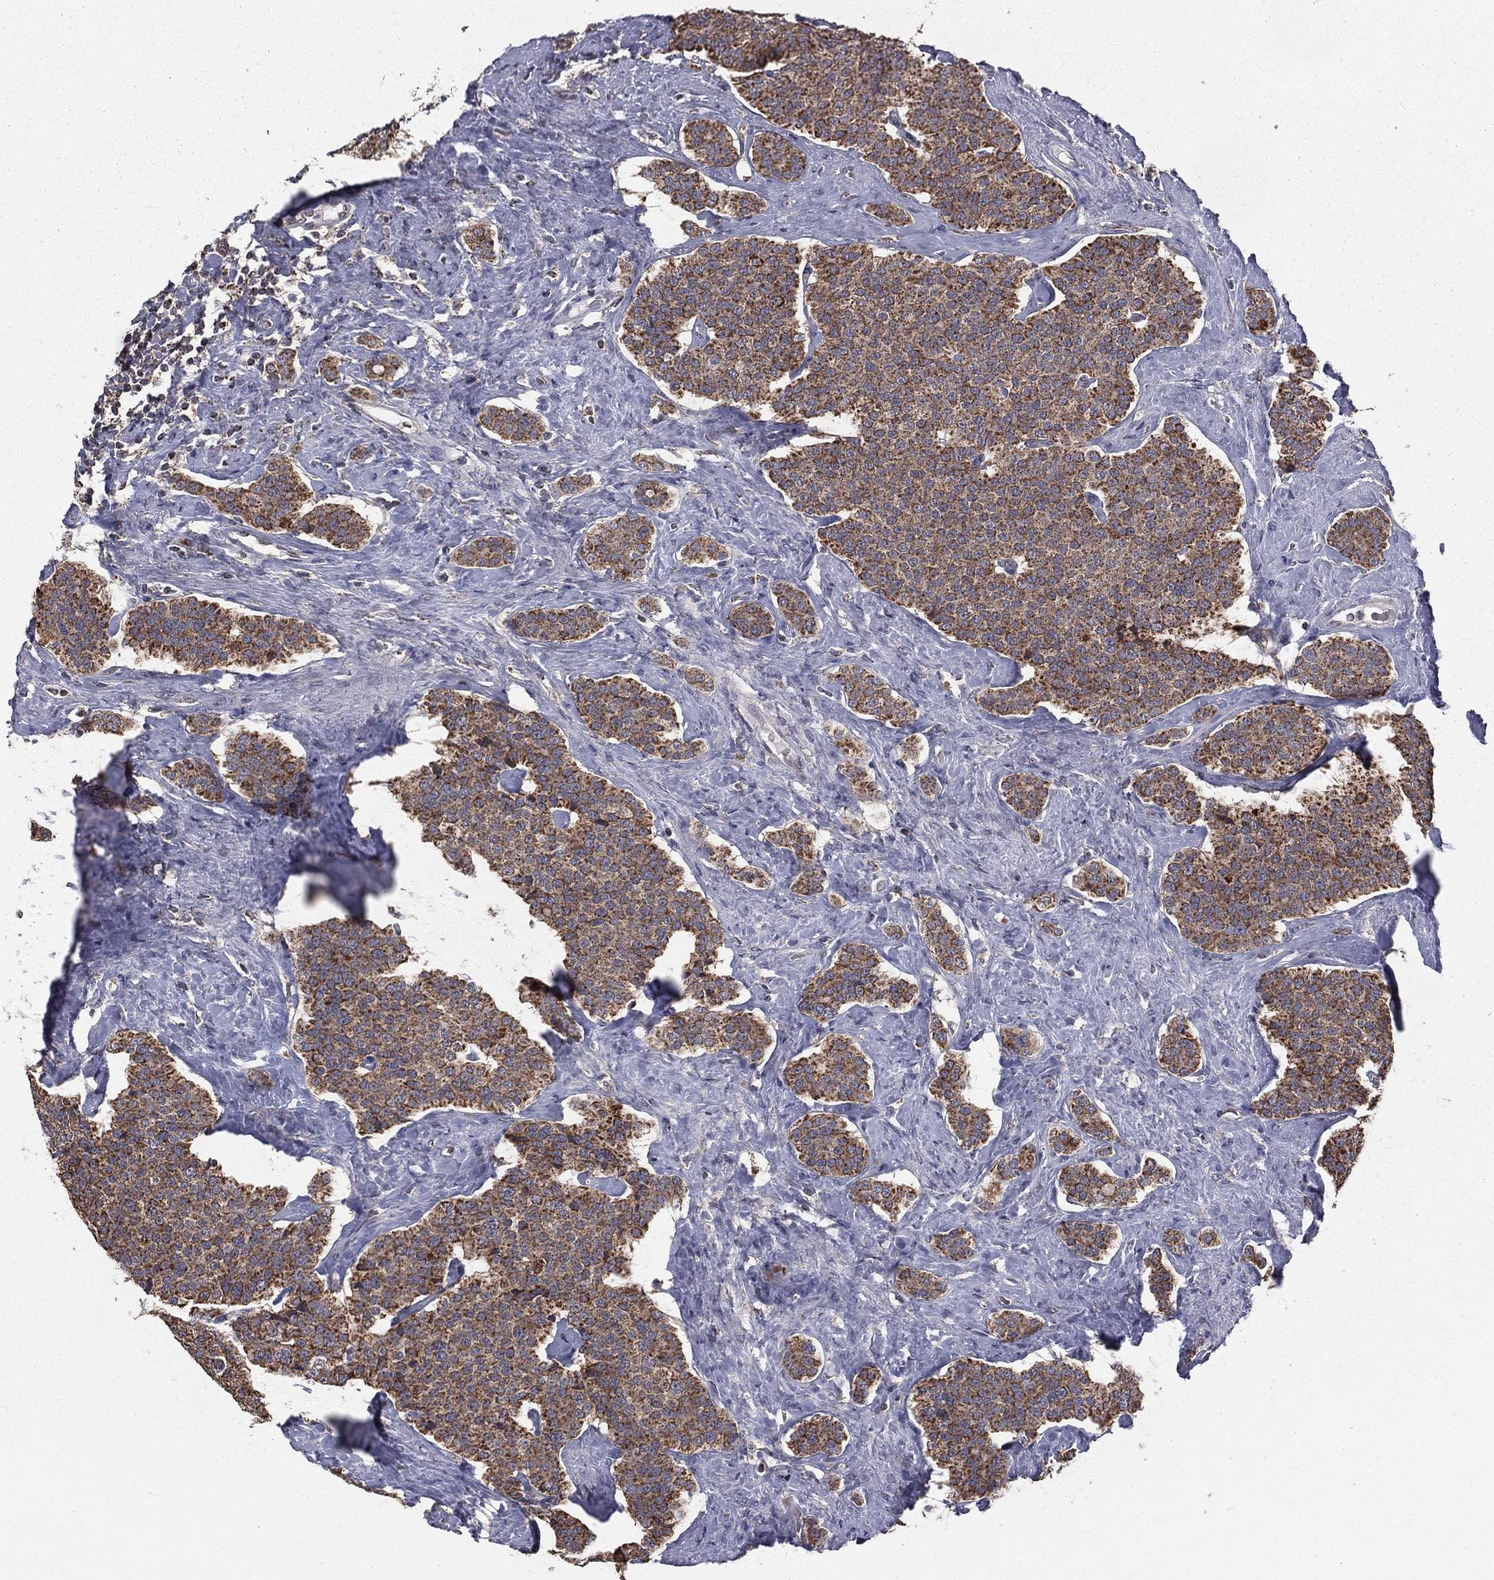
{"staining": {"intensity": "moderate", "quantity": ">75%", "location": "cytoplasmic/membranous"}, "tissue": "carcinoid", "cell_type": "Tumor cells", "image_type": "cancer", "snomed": [{"axis": "morphology", "description": "Carcinoid, malignant, NOS"}, {"axis": "topography", "description": "Small intestine"}], "caption": "Brown immunohistochemical staining in human carcinoid (malignant) exhibits moderate cytoplasmic/membranous positivity in about >75% of tumor cells. (Stains: DAB in brown, nuclei in blue, Microscopy: brightfield microscopy at high magnification).", "gene": "MRPL46", "patient": {"sex": "female", "age": 58}}